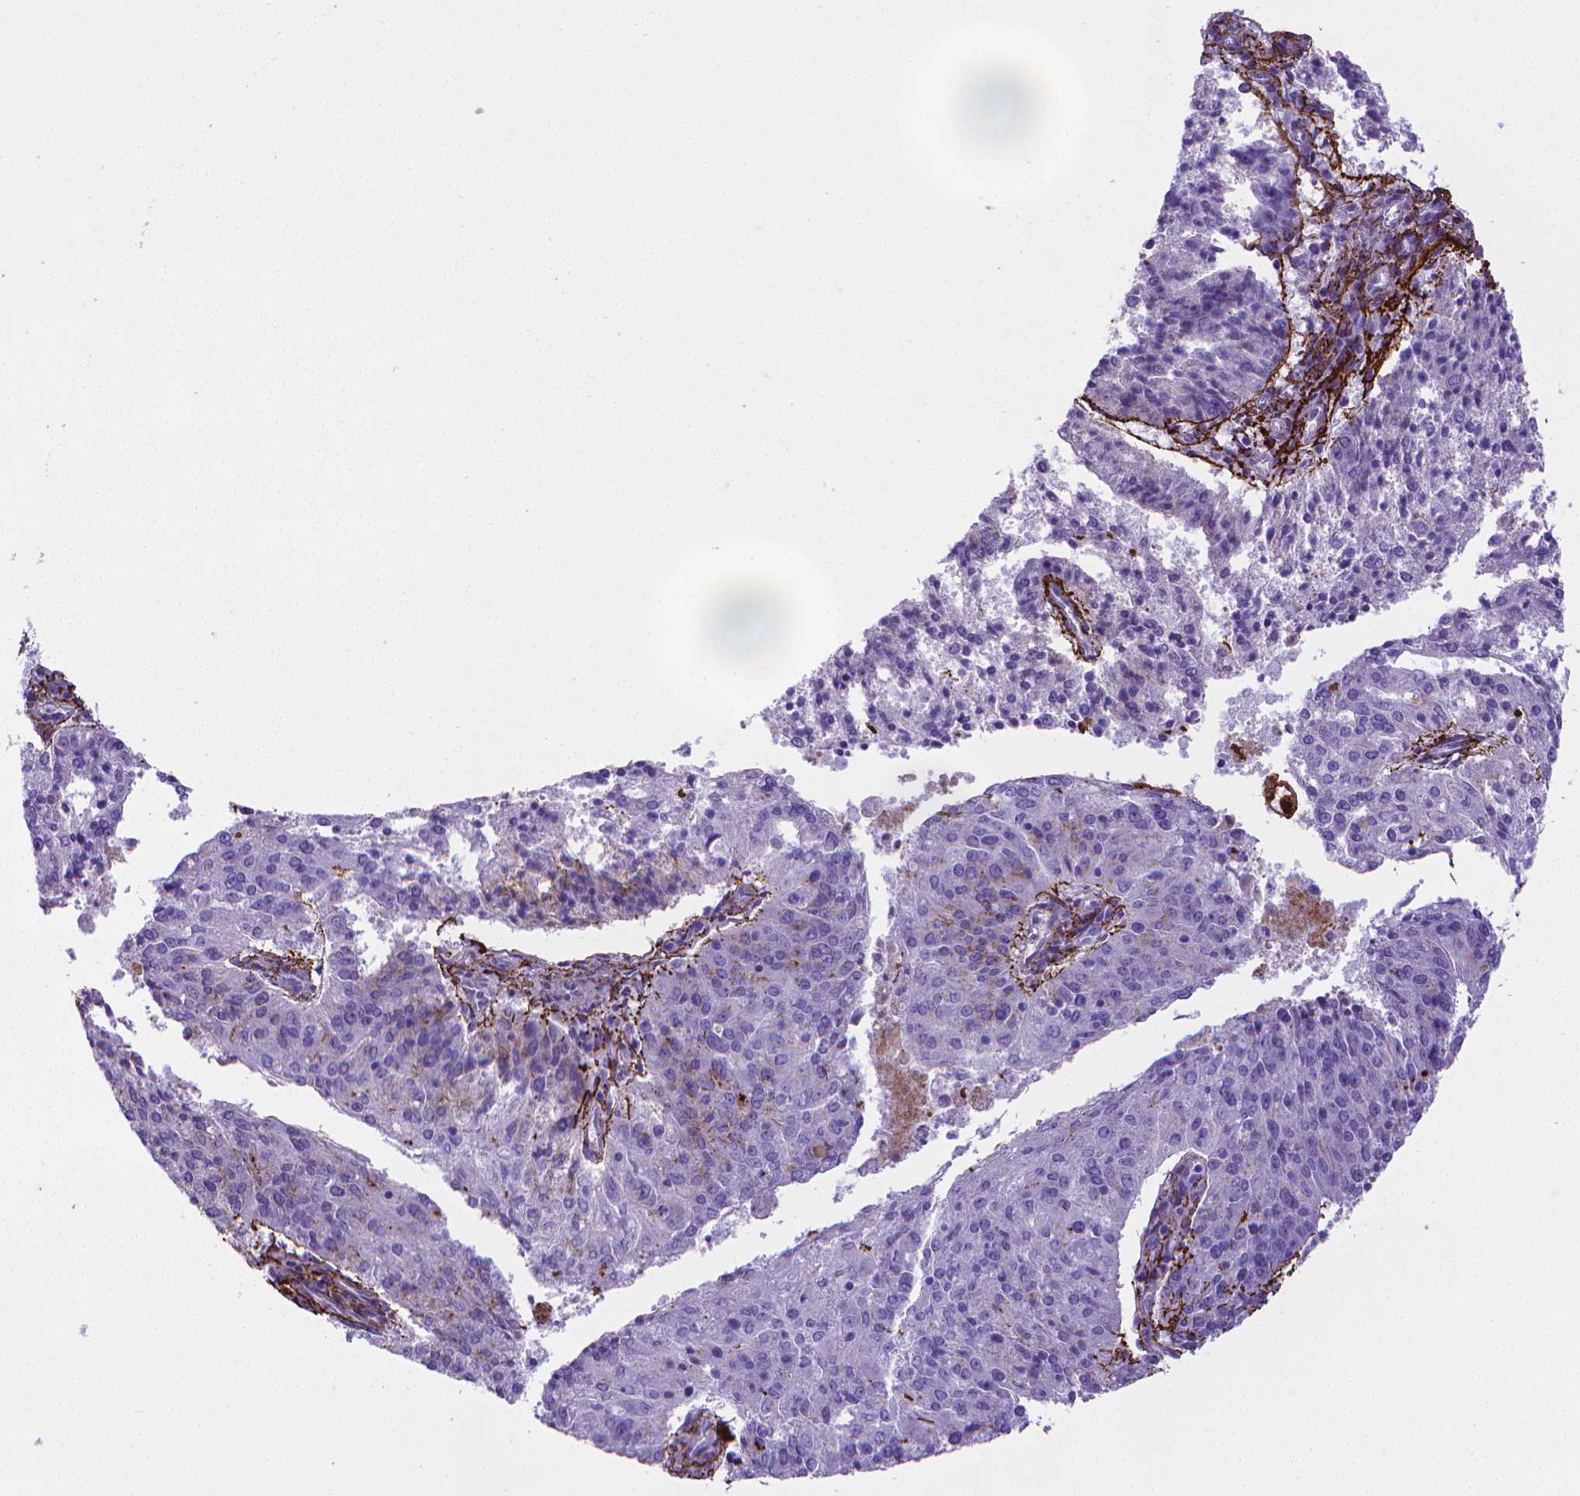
{"staining": {"intensity": "negative", "quantity": "none", "location": "none"}, "tissue": "endometrial cancer", "cell_type": "Tumor cells", "image_type": "cancer", "snomed": [{"axis": "morphology", "description": "Adenocarcinoma, NOS"}, {"axis": "topography", "description": "Endometrium"}], "caption": "This is a image of IHC staining of endometrial cancer, which shows no positivity in tumor cells. Brightfield microscopy of IHC stained with DAB (brown) and hematoxylin (blue), captured at high magnification.", "gene": "MFAP2", "patient": {"sex": "female", "age": 82}}